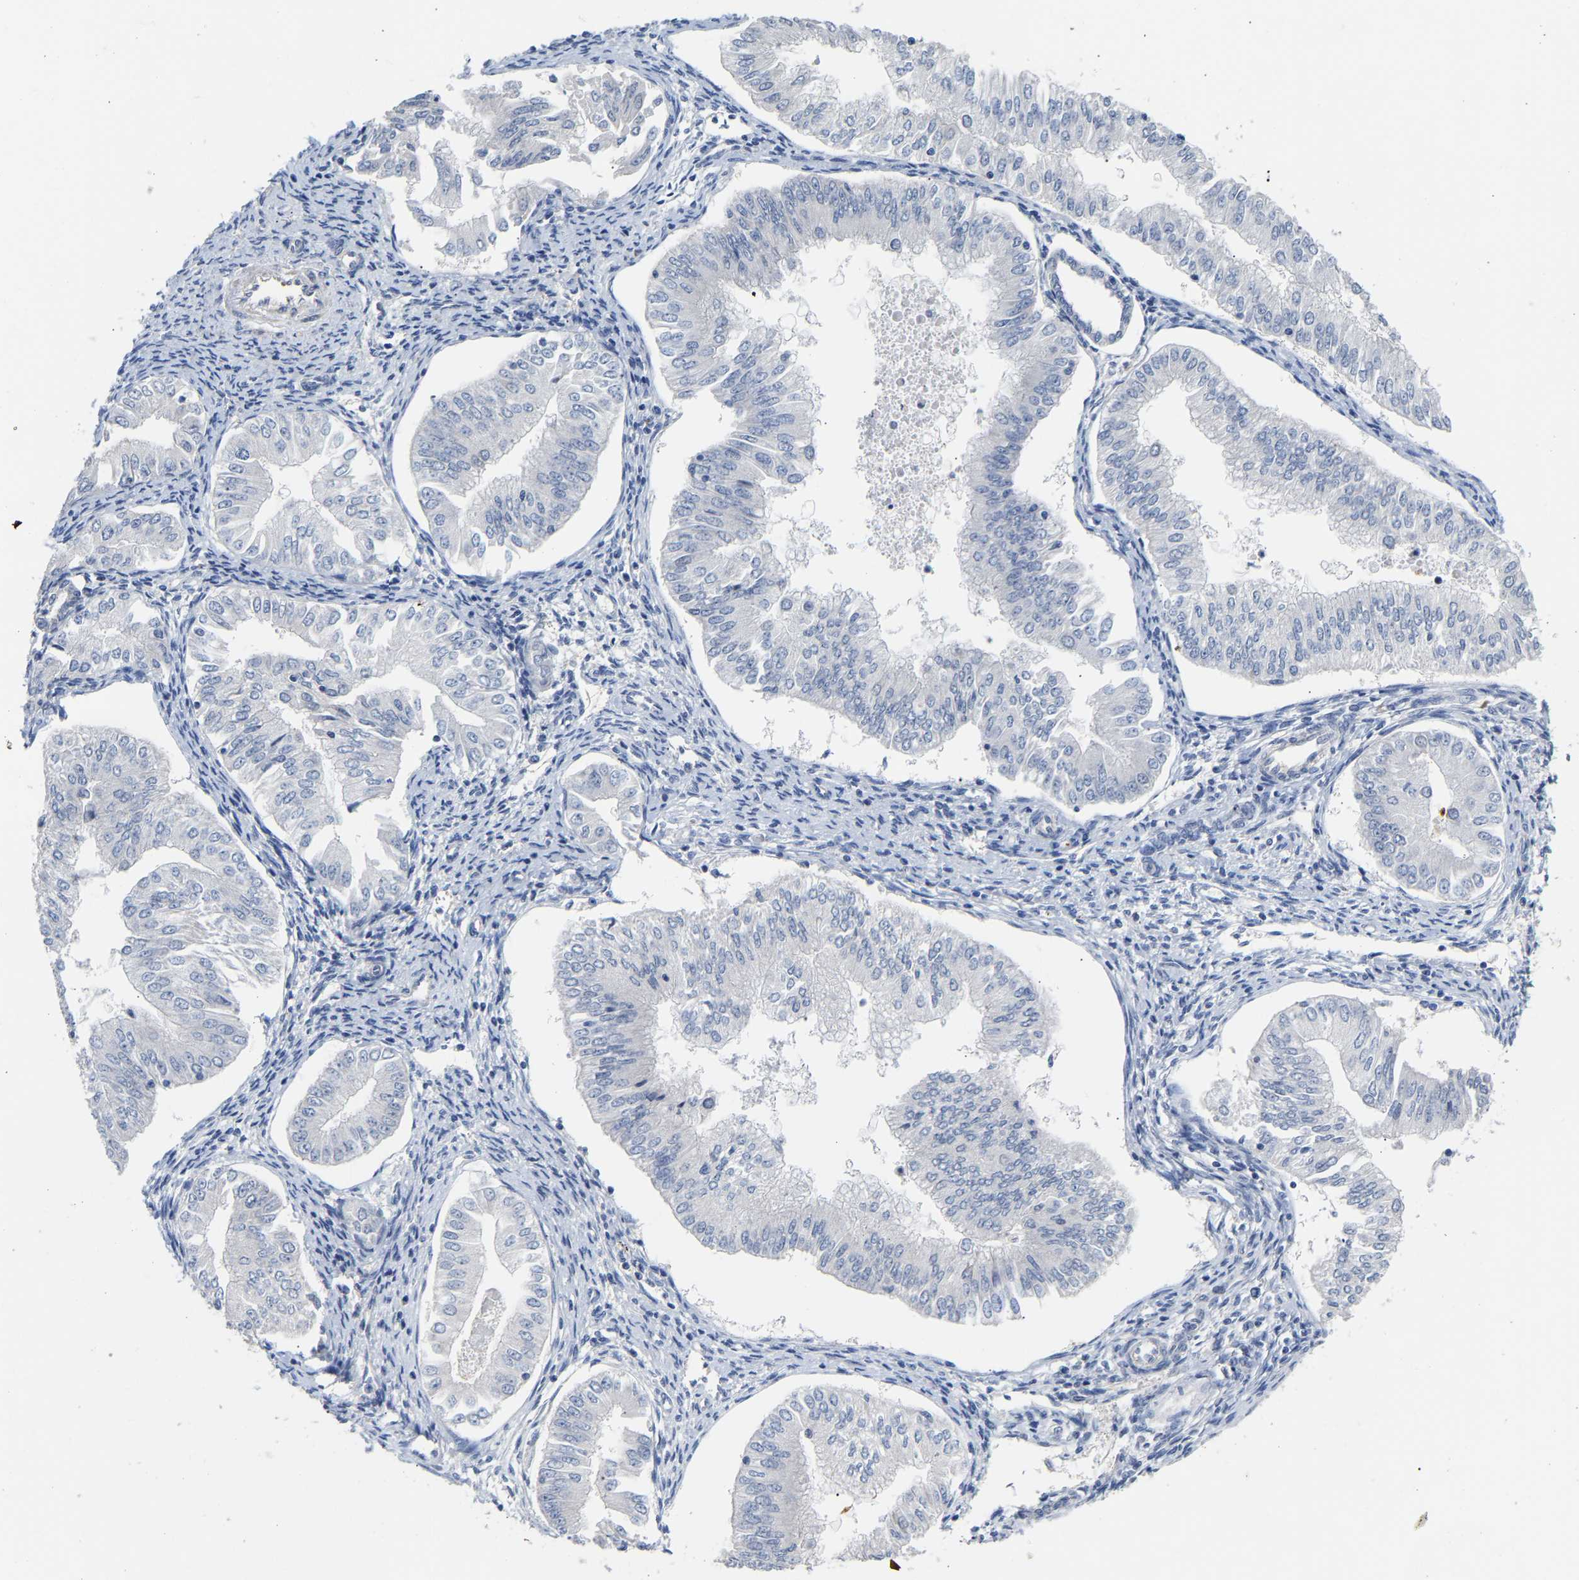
{"staining": {"intensity": "negative", "quantity": "none", "location": "none"}, "tissue": "endometrial cancer", "cell_type": "Tumor cells", "image_type": "cancer", "snomed": [{"axis": "morphology", "description": "Normal tissue, NOS"}, {"axis": "morphology", "description": "Adenocarcinoma, NOS"}, {"axis": "topography", "description": "Endometrium"}], "caption": "Immunohistochemical staining of human endometrial adenocarcinoma displays no significant positivity in tumor cells.", "gene": "TDRD7", "patient": {"sex": "female", "age": 53}}